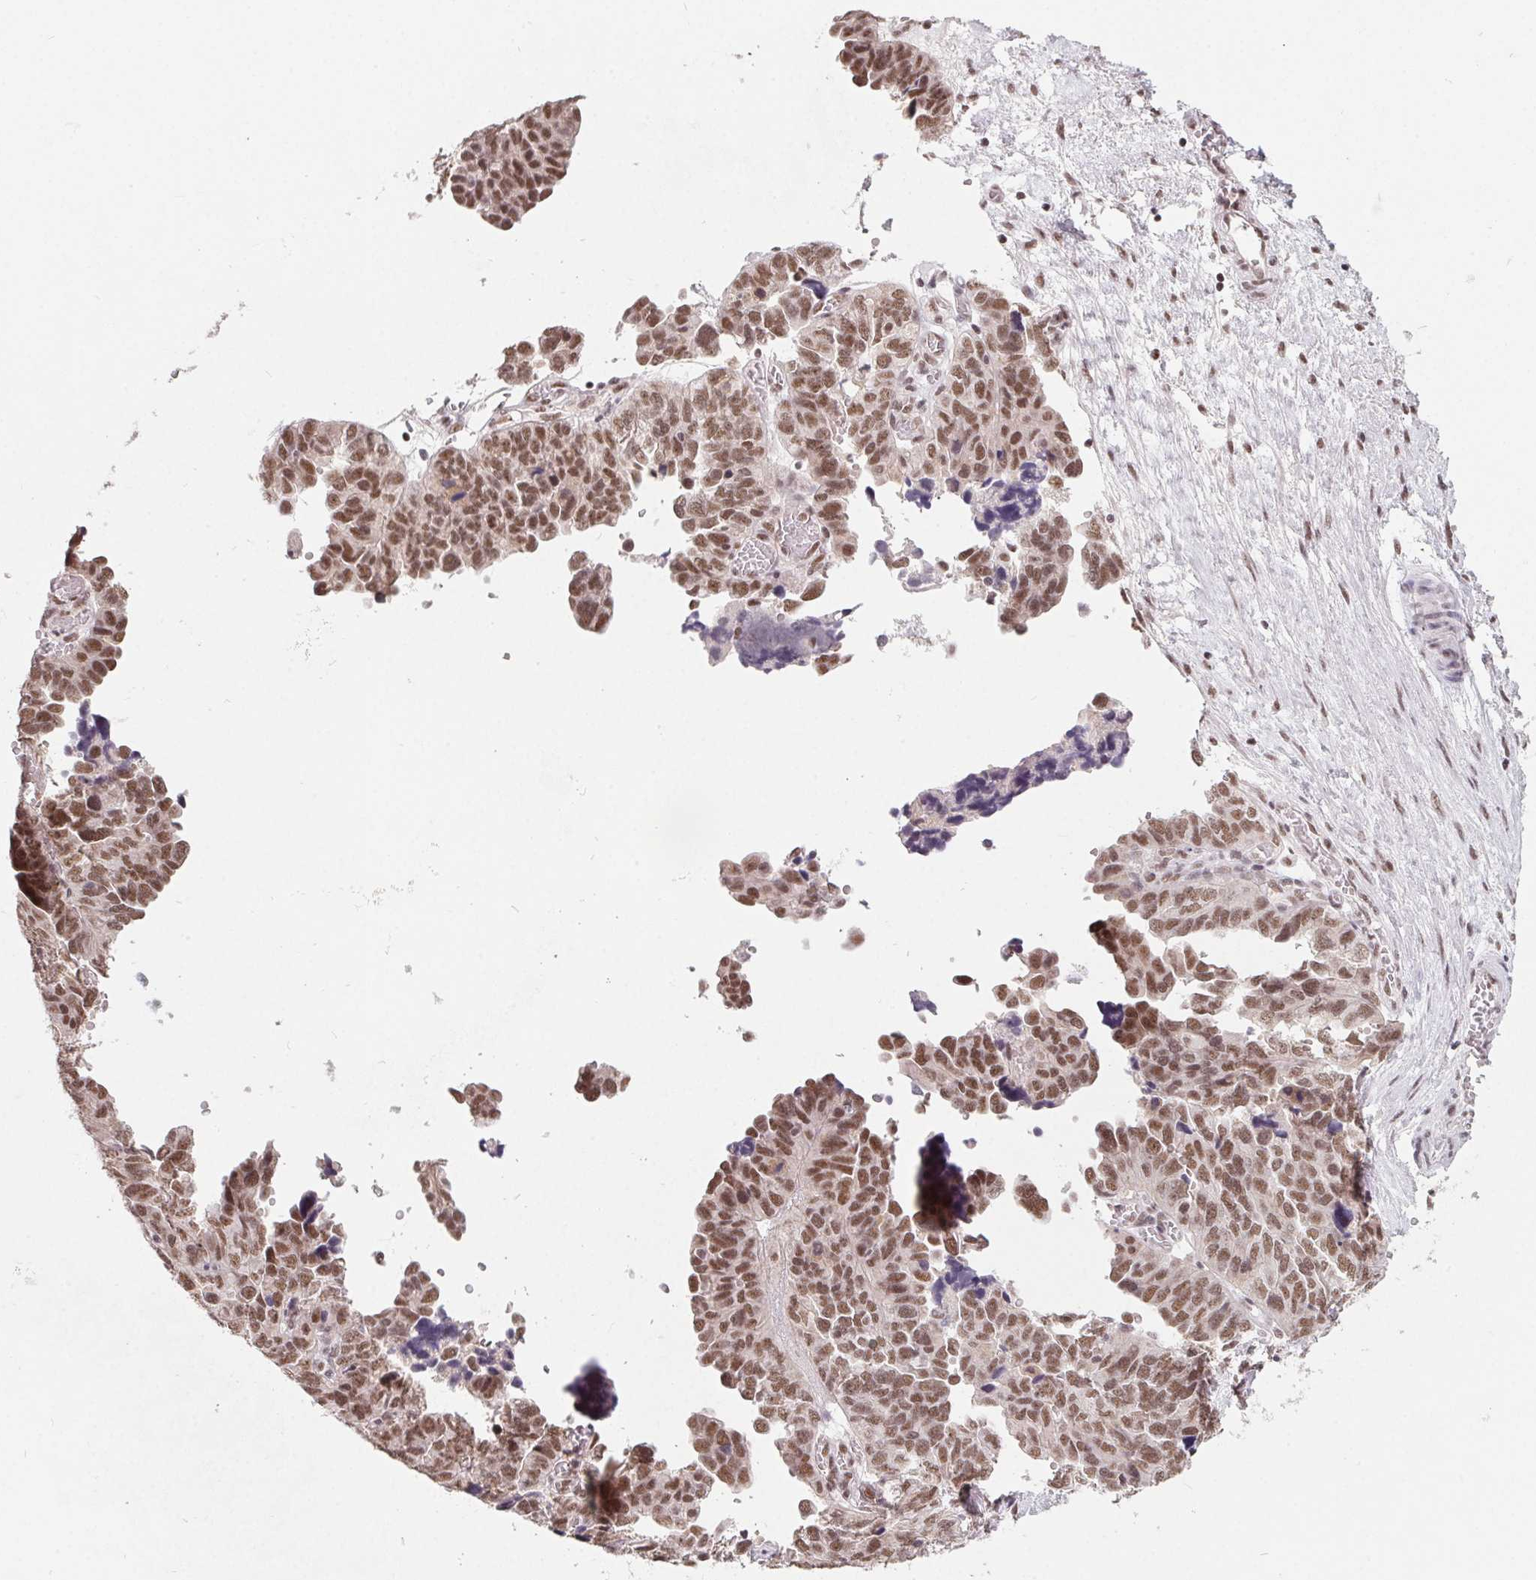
{"staining": {"intensity": "moderate", "quantity": ">75%", "location": "nuclear"}, "tissue": "ovarian cancer", "cell_type": "Tumor cells", "image_type": "cancer", "snomed": [{"axis": "morphology", "description": "Cystadenocarcinoma, serous, NOS"}, {"axis": "topography", "description": "Ovary"}], "caption": "Immunohistochemistry (IHC) histopathology image of neoplastic tissue: human serous cystadenocarcinoma (ovarian) stained using immunohistochemistry exhibits medium levels of moderate protein expression localized specifically in the nuclear of tumor cells, appearing as a nuclear brown color.", "gene": "TCERG1", "patient": {"sex": "female", "age": 64}}